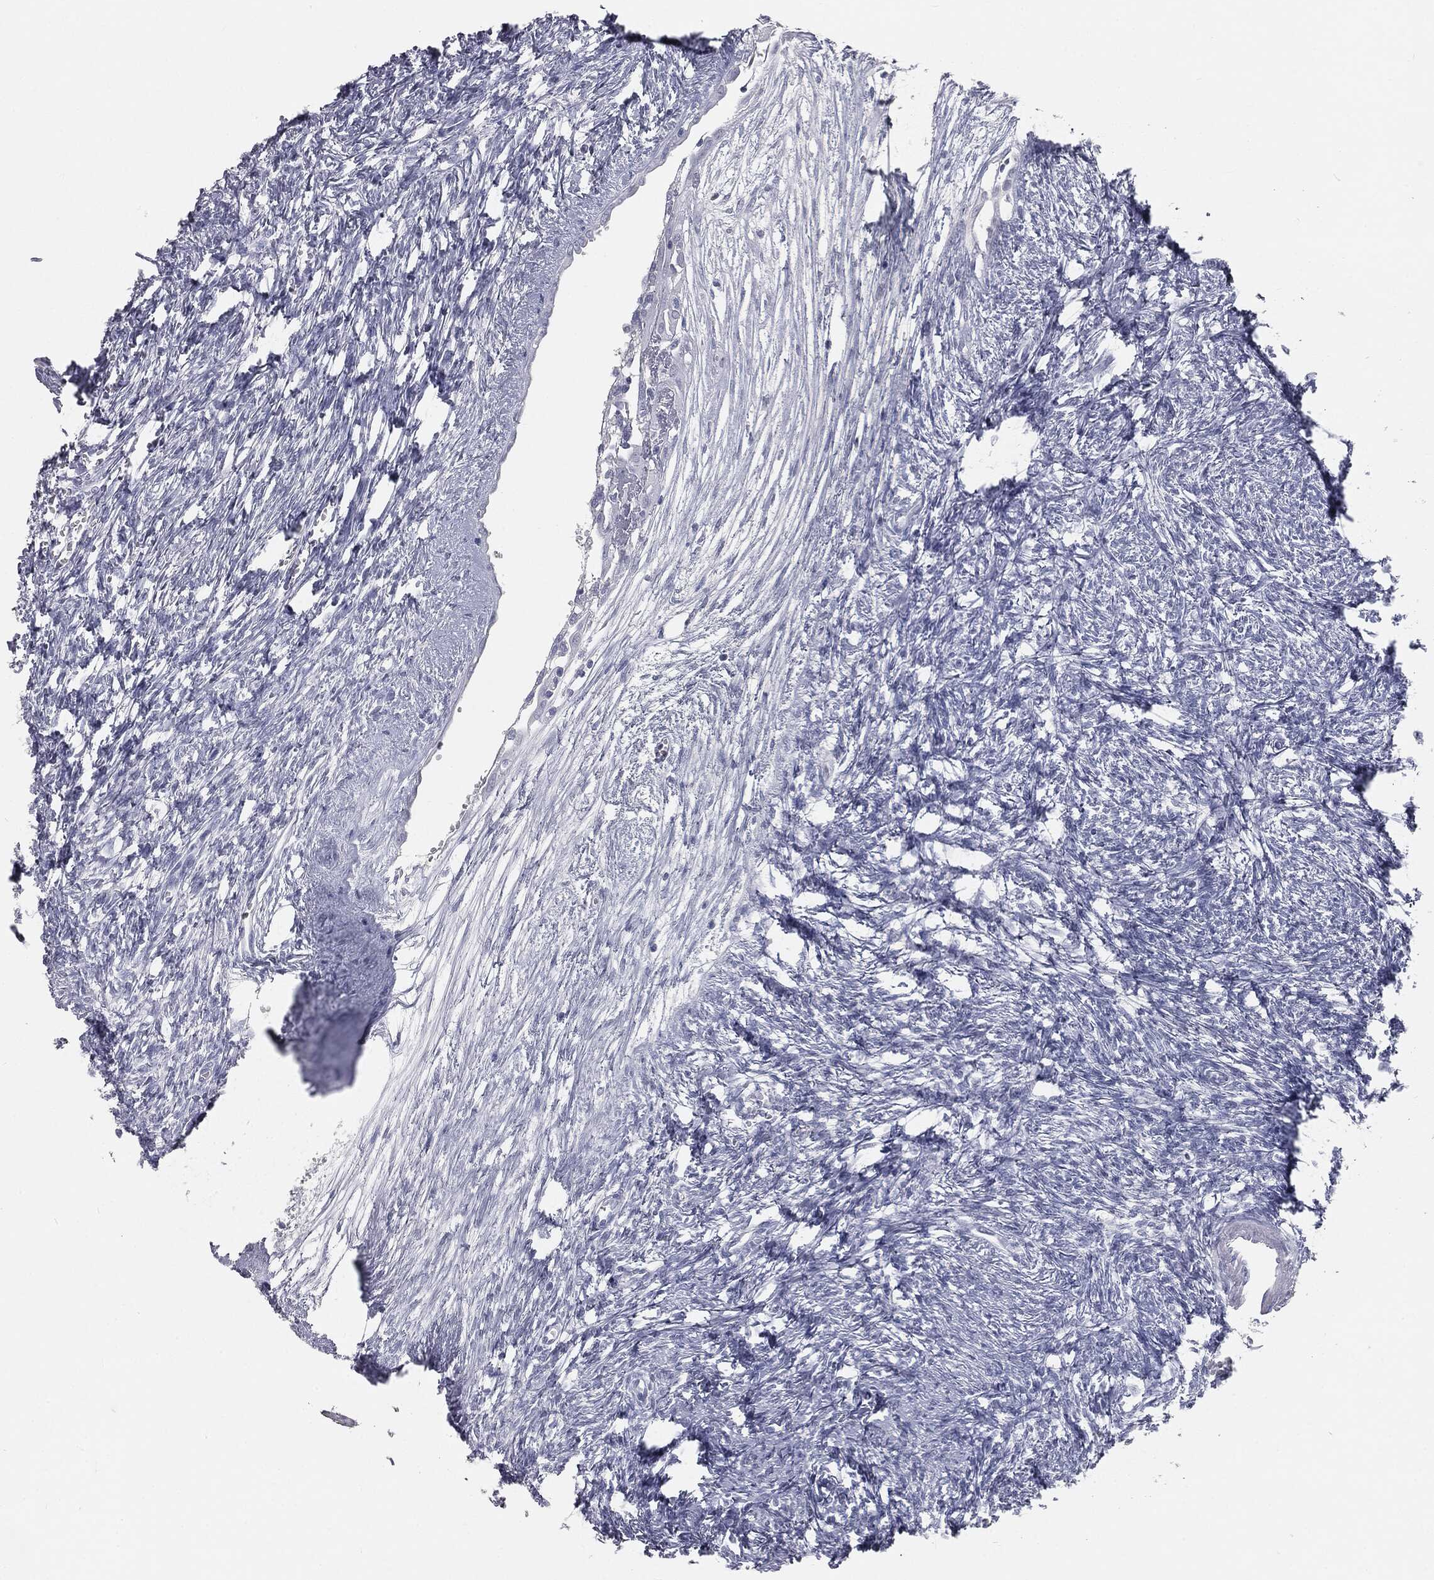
{"staining": {"intensity": "negative", "quantity": "none", "location": "none"}, "tissue": "ovary", "cell_type": "Follicle cells", "image_type": "normal", "snomed": [{"axis": "morphology", "description": "Normal tissue, NOS"}, {"axis": "topography", "description": "Fallopian tube"}, {"axis": "topography", "description": "Ovary"}], "caption": "A high-resolution photomicrograph shows immunohistochemistry (IHC) staining of benign ovary, which shows no significant staining in follicle cells.", "gene": "PRAME", "patient": {"sex": "female", "age": 33}}